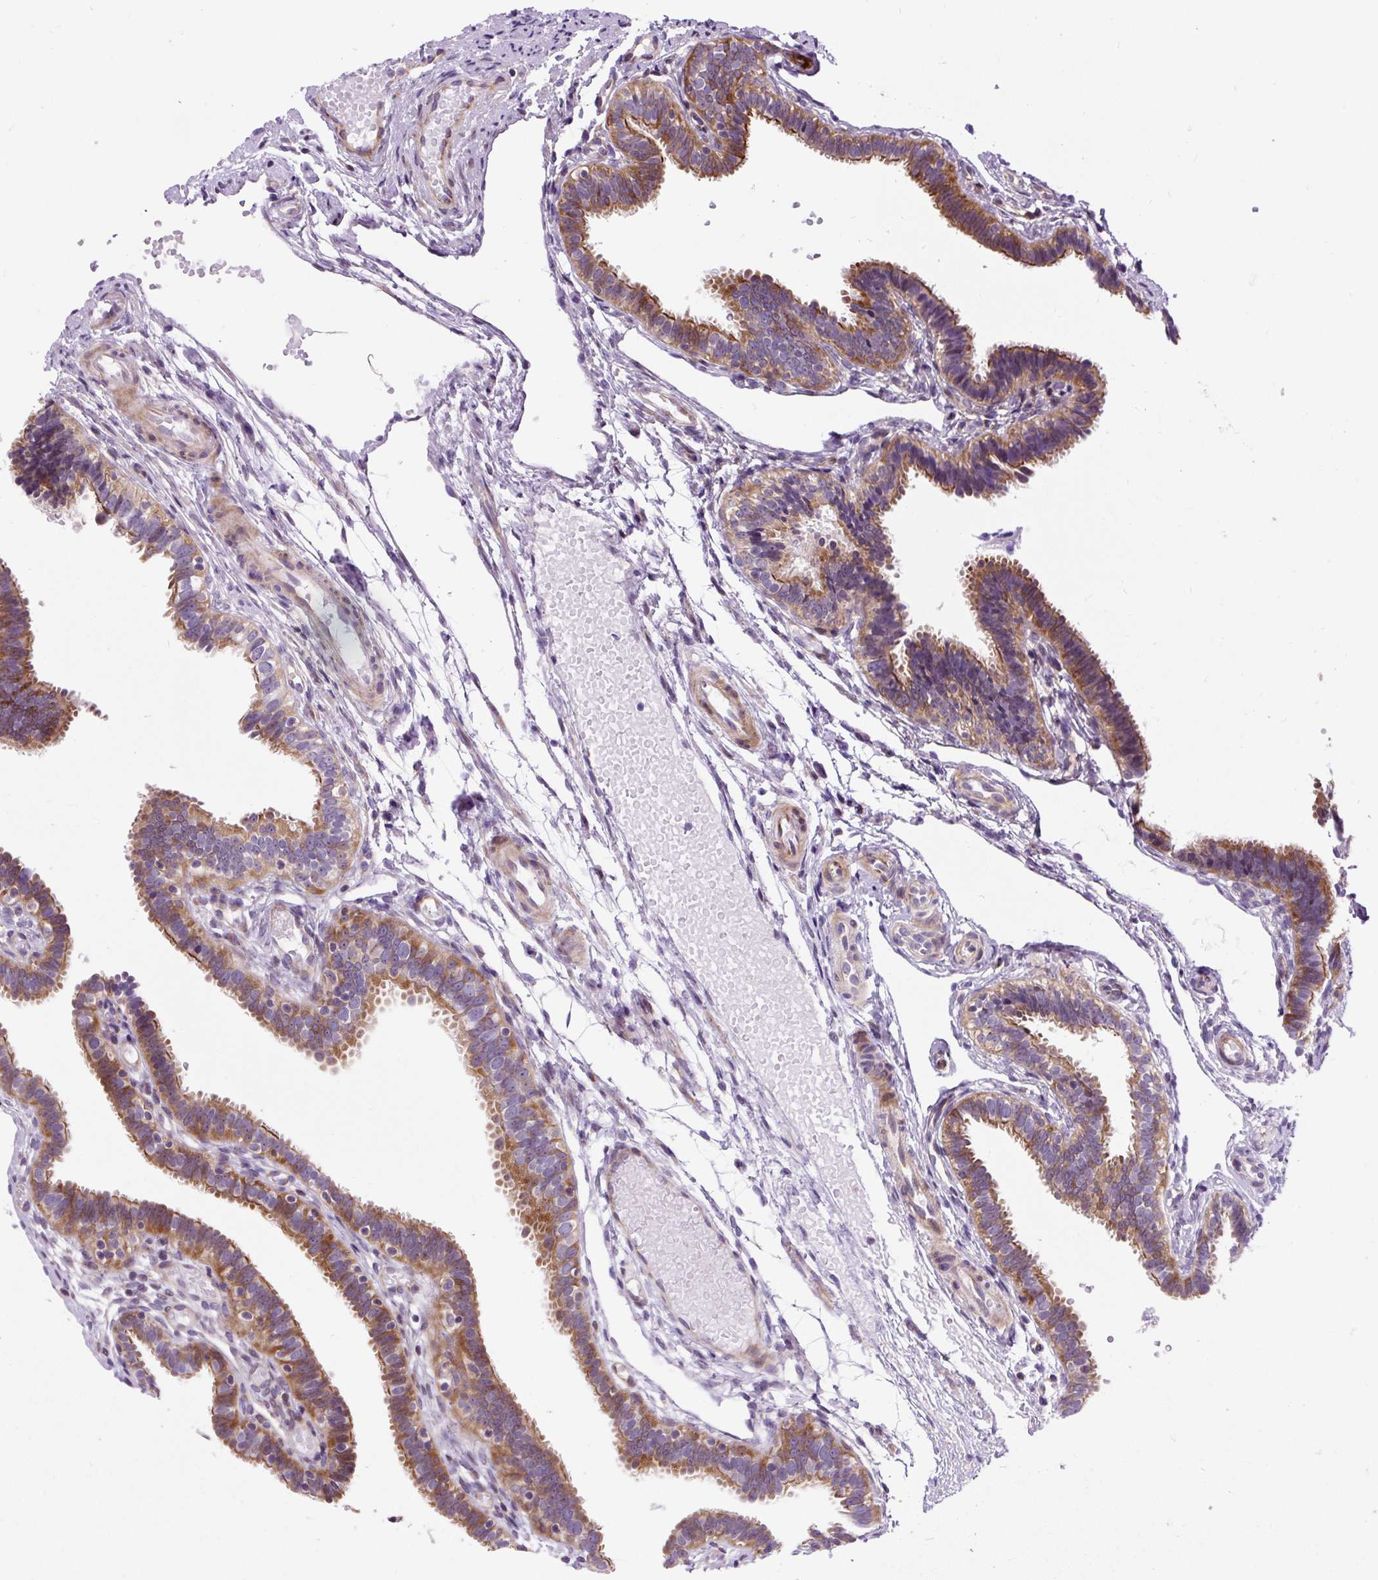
{"staining": {"intensity": "moderate", "quantity": ">75%", "location": "cytoplasmic/membranous"}, "tissue": "fallopian tube", "cell_type": "Glandular cells", "image_type": "normal", "snomed": [{"axis": "morphology", "description": "Normal tissue, NOS"}, {"axis": "topography", "description": "Fallopian tube"}], "caption": "Immunohistochemistry image of unremarkable fallopian tube: human fallopian tube stained using immunohistochemistry (IHC) reveals medium levels of moderate protein expression localized specifically in the cytoplasmic/membranous of glandular cells, appearing as a cytoplasmic/membranous brown color.", "gene": "CISD3", "patient": {"sex": "female", "age": 37}}